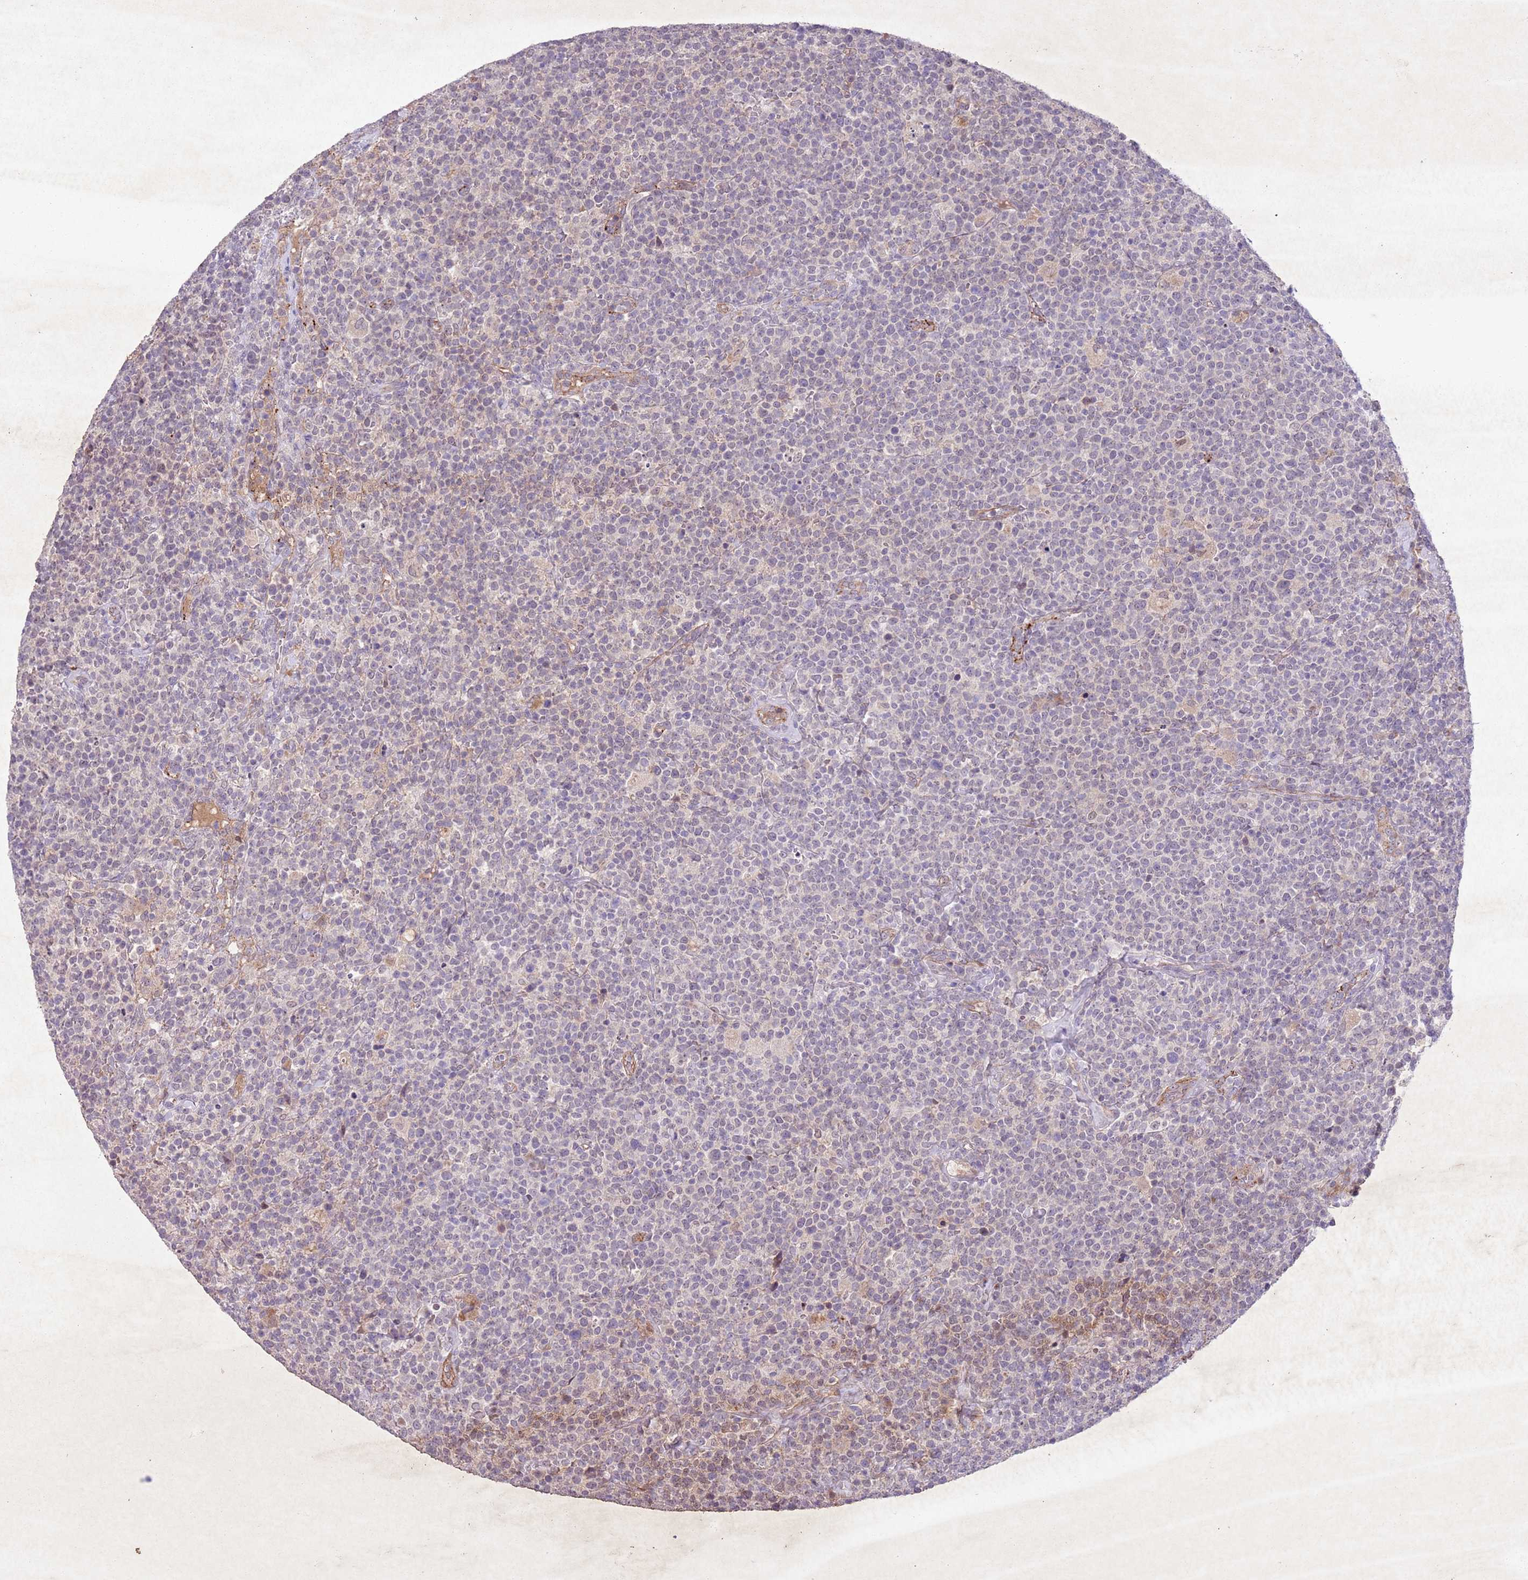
{"staining": {"intensity": "negative", "quantity": "none", "location": "none"}, "tissue": "lymphoma", "cell_type": "Tumor cells", "image_type": "cancer", "snomed": [{"axis": "morphology", "description": "Malignant lymphoma, non-Hodgkin's type, High grade"}, {"axis": "topography", "description": "Lymph node"}], "caption": "DAB (3,3'-diaminobenzidine) immunohistochemical staining of high-grade malignant lymphoma, non-Hodgkin's type exhibits no significant staining in tumor cells.", "gene": "CCNI", "patient": {"sex": "male", "age": 61}}